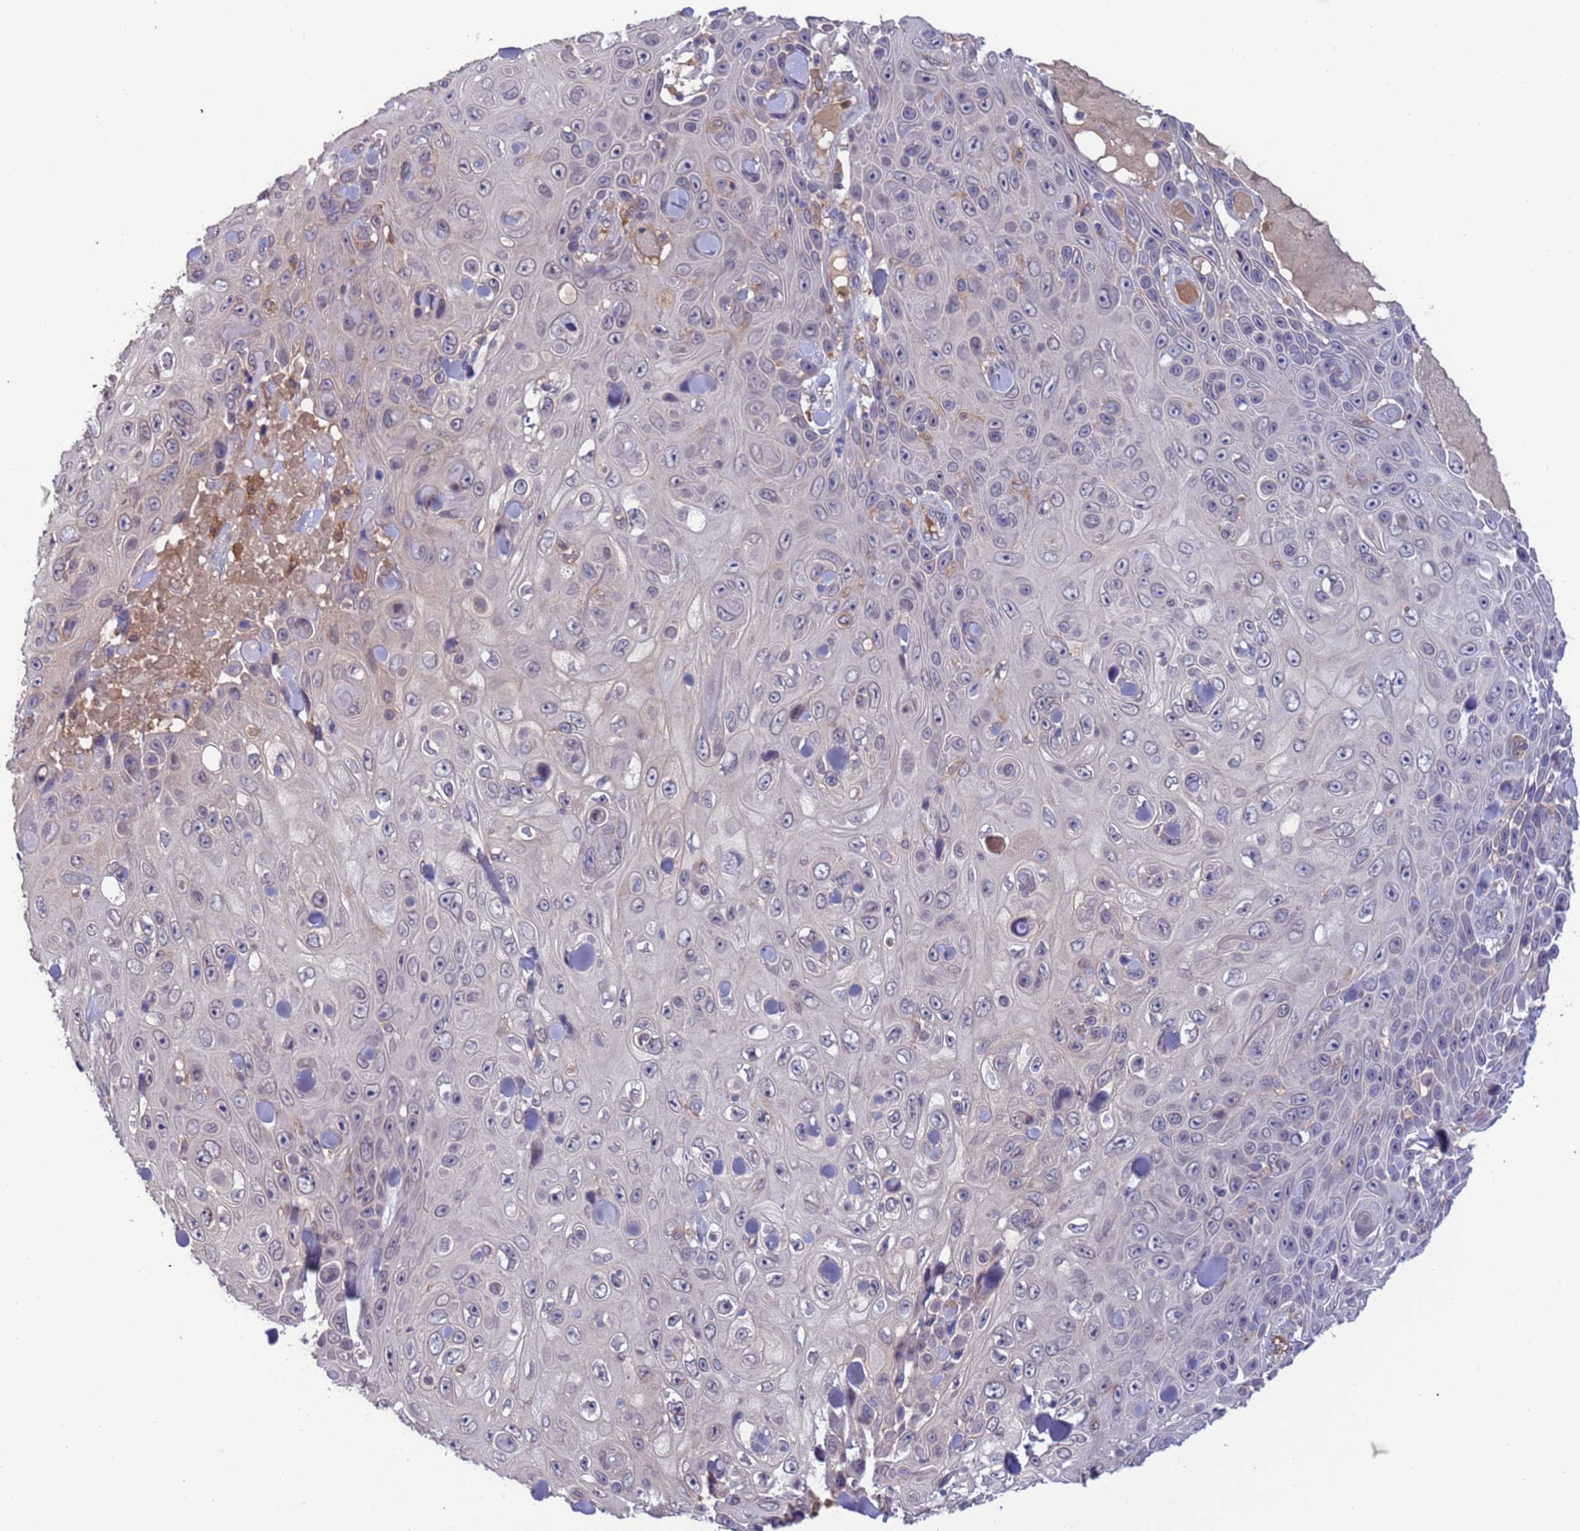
{"staining": {"intensity": "negative", "quantity": "none", "location": "none"}, "tissue": "skin cancer", "cell_type": "Tumor cells", "image_type": "cancer", "snomed": [{"axis": "morphology", "description": "Squamous cell carcinoma, NOS"}, {"axis": "topography", "description": "Skin"}], "caption": "A high-resolution micrograph shows immunohistochemistry staining of squamous cell carcinoma (skin), which reveals no significant positivity in tumor cells.", "gene": "AMPD3", "patient": {"sex": "male", "age": 82}}